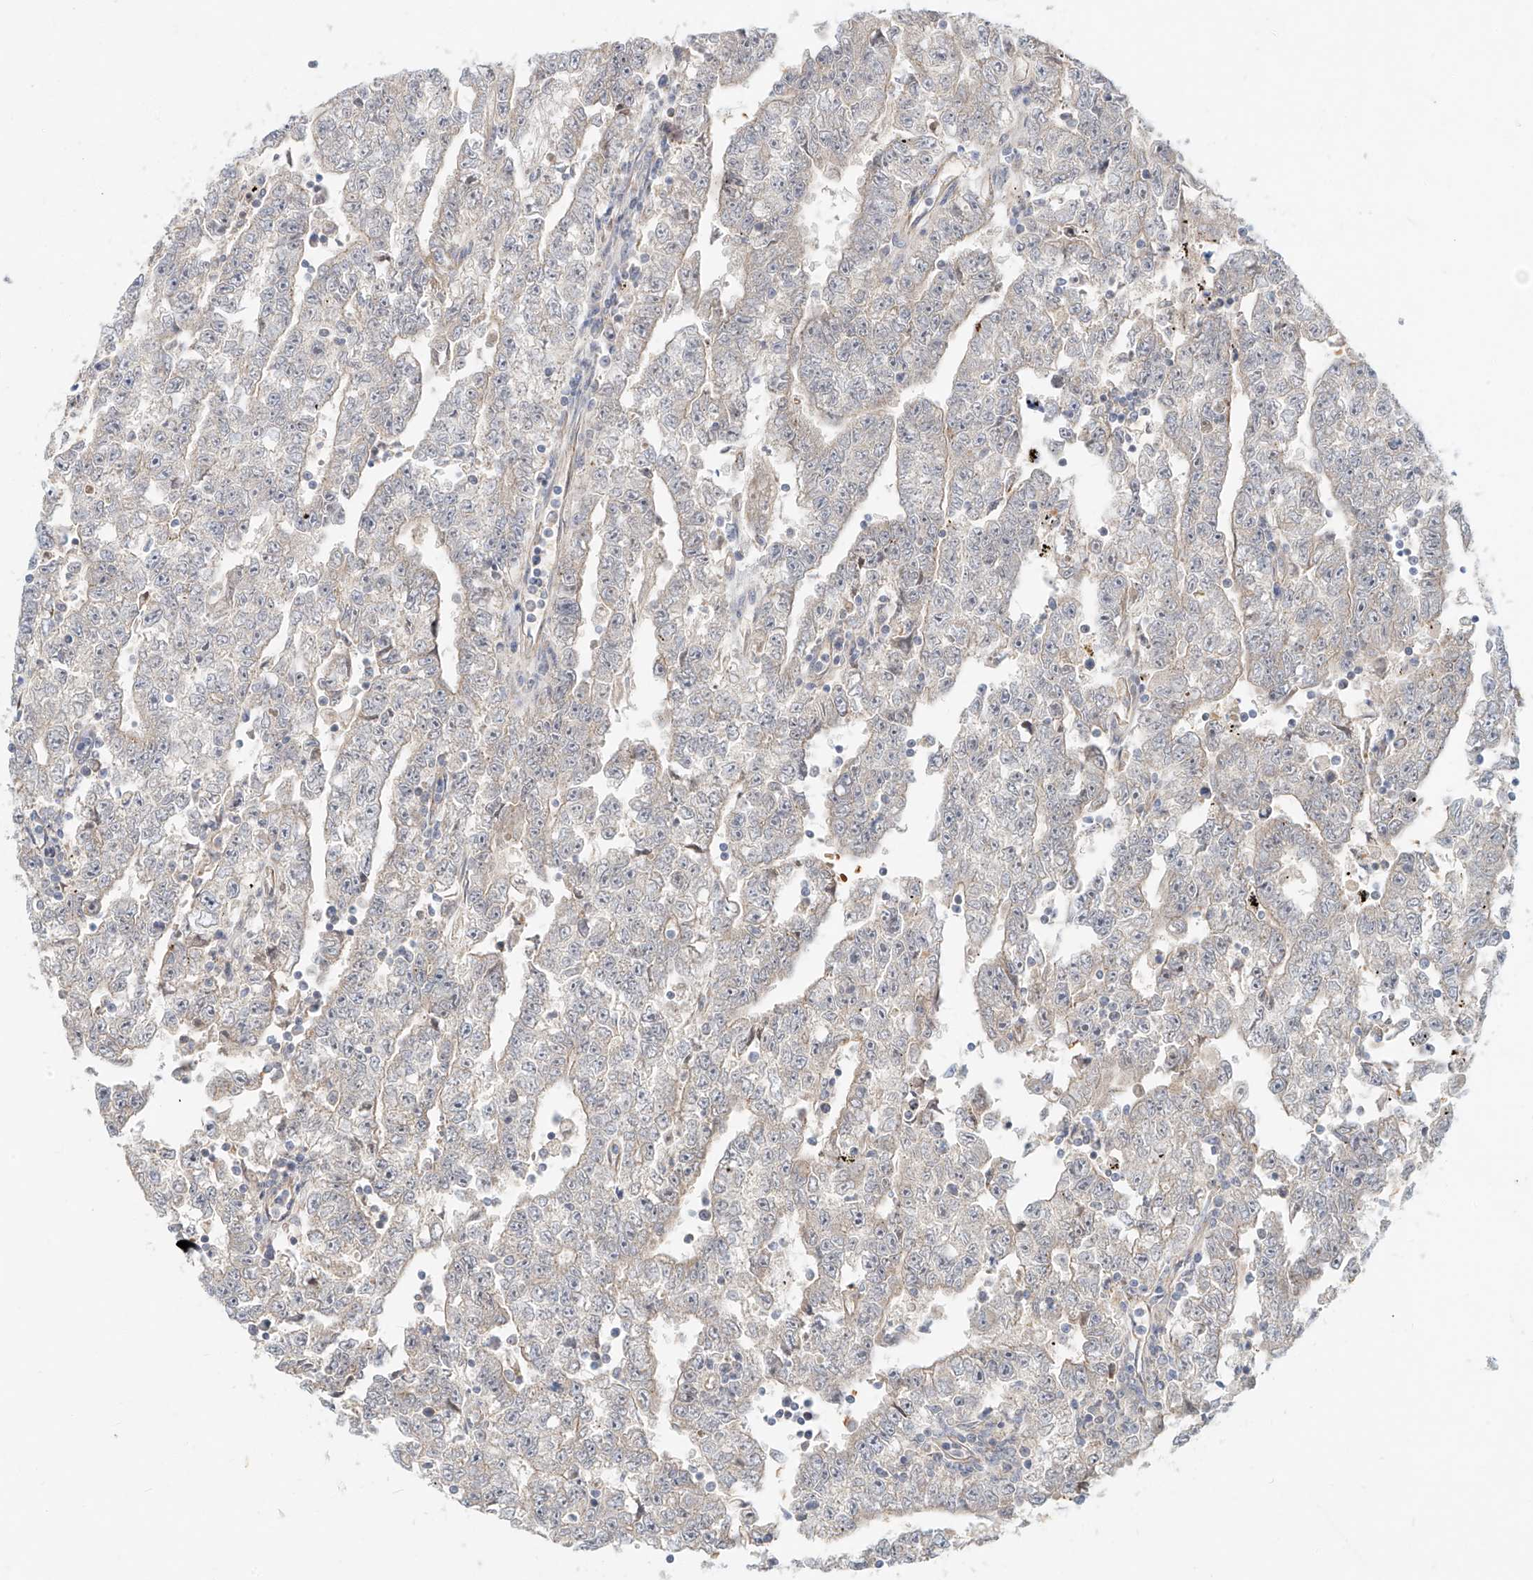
{"staining": {"intensity": "negative", "quantity": "none", "location": "none"}, "tissue": "testis cancer", "cell_type": "Tumor cells", "image_type": "cancer", "snomed": [{"axis": "morphology", "description": "Carcinoma, Embryonal, NOS"}, {"axis": "topography", "description": "Testis"}], "caption": "This micrograph is of testis embryonal carcinoma stained with immunohistochemistry to label a protein in brown with the nuclei are counter-stained blue. There is no expression in tumor cells.", "gene": "SYTL3", "patient": {"sex": "male", "age": 25}}